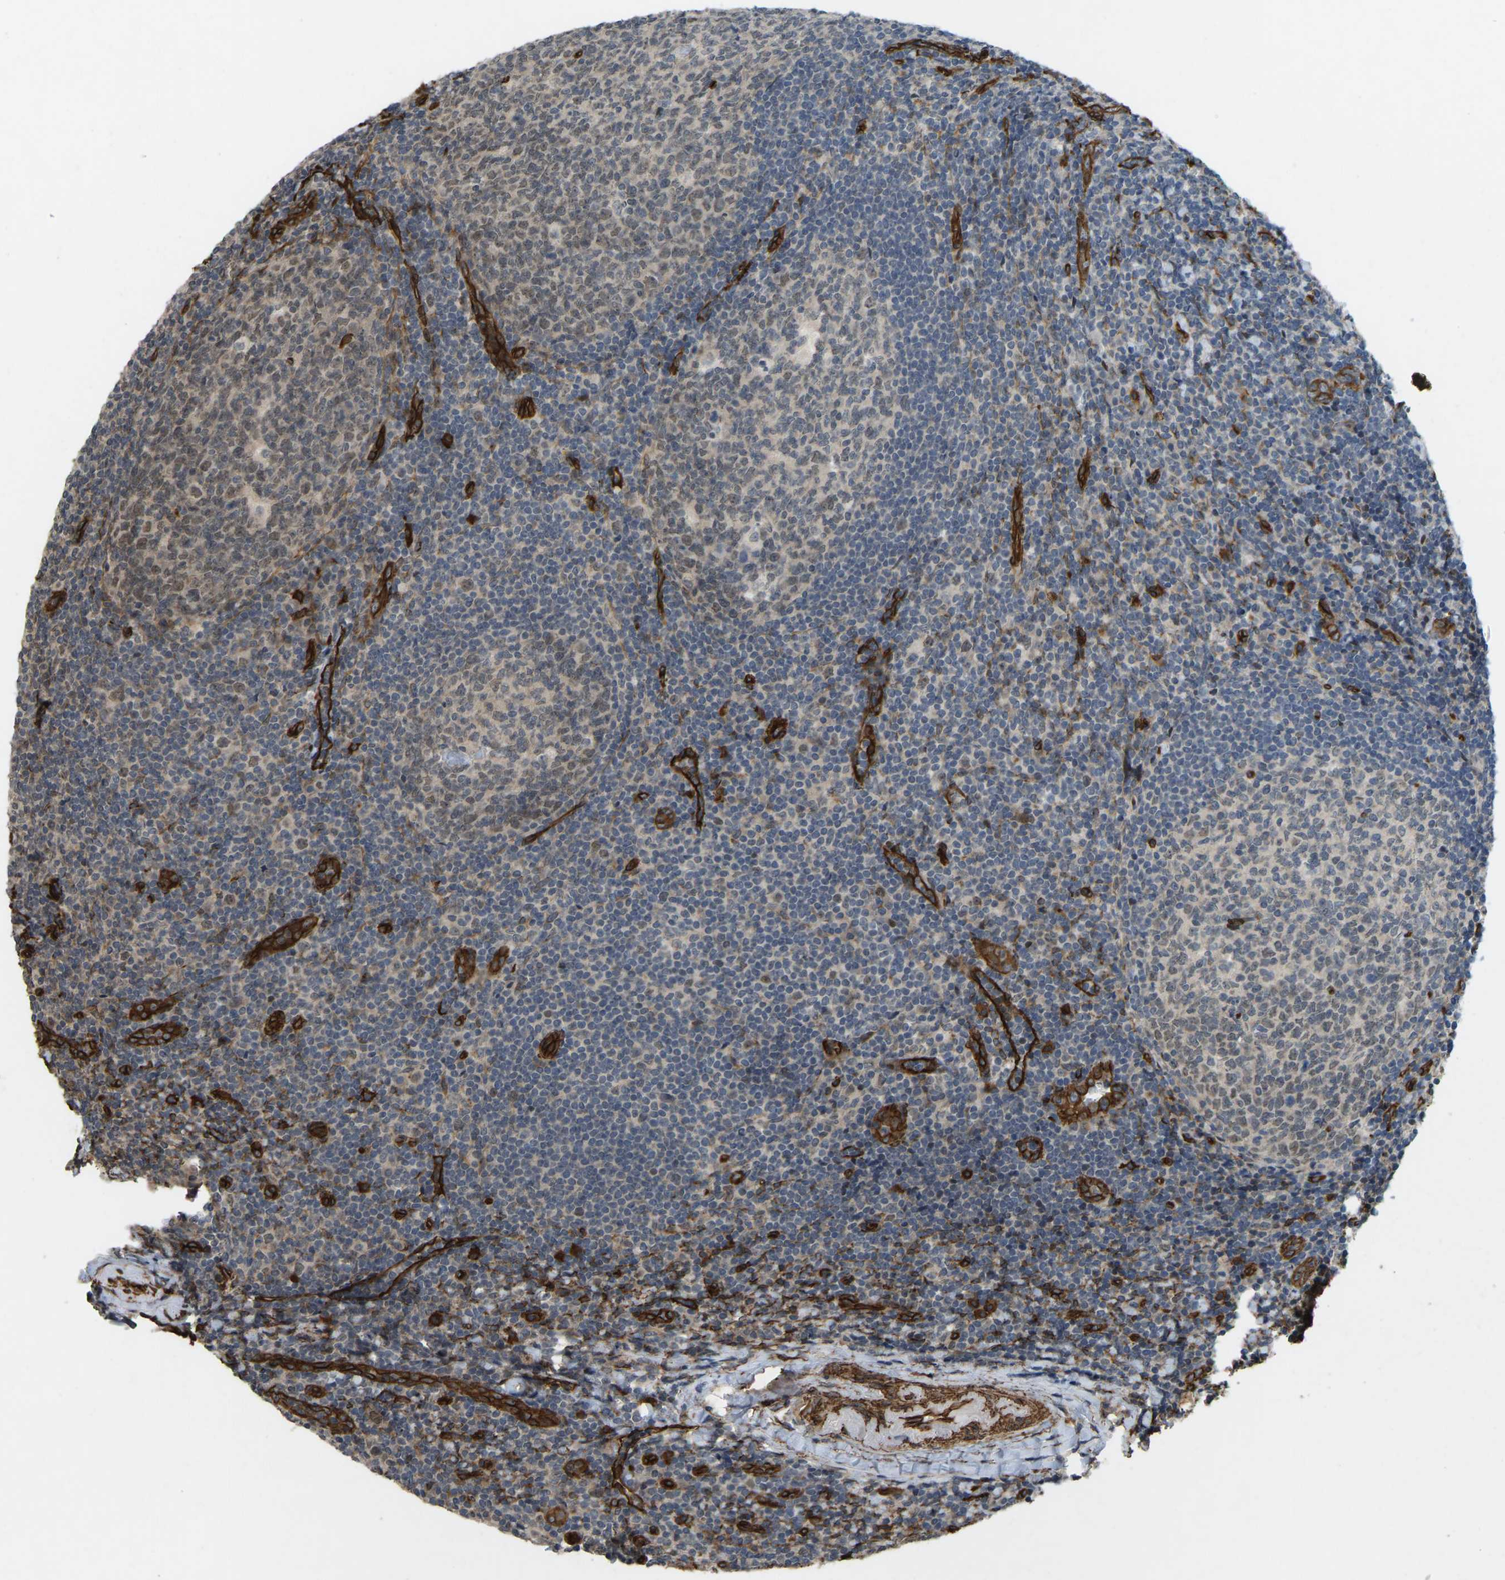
{"staining": {"intensity": "weak", "quantity": "25%-75%", "location": "cytoplasmic/membranous,nuclear"}, "tissue": "tonsil", "cell_type": "Germinal center cells", "image_type": "normal", "snomed": [{"axis": "morphology", "description": "Normal tissue, NOS"}, {"axis": "topography", "description": "Tonsil"}], "caption": "An immunohistochemistry micrograph of unremarkable tissue is shown. Protein staining in brown highlights weak cytoplasmic/membranous,nuclear positivity in tonsil within germinal center cells.", "gene": "NMB", "patient": {"sex": "male", "age": 37}}